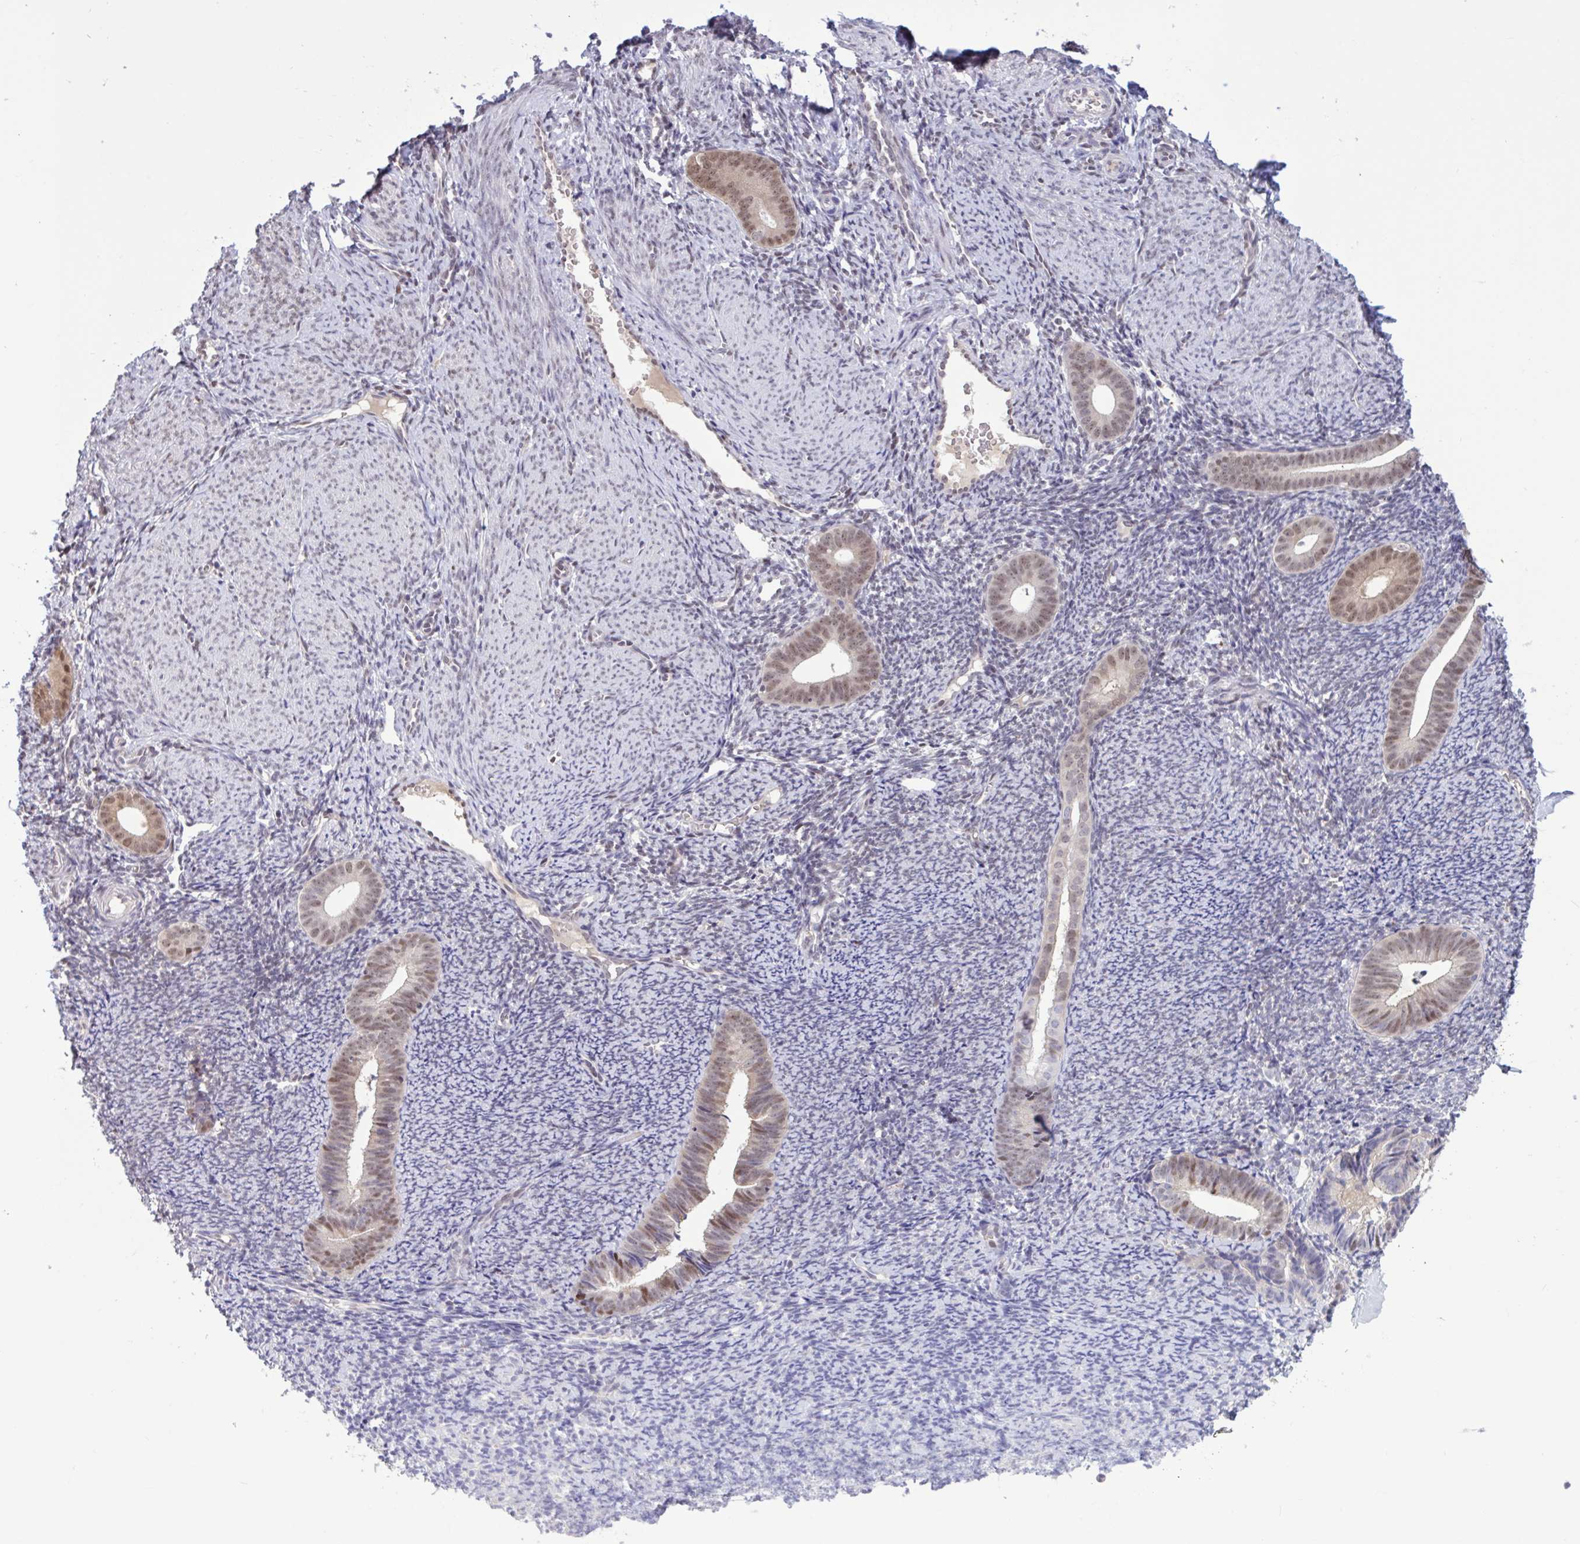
{"staining": {"intensity": "negative", "quantity": "none", "location": "none"}, "tissue": "endometrium", "cell_type": "Cells in endometrial stroma", "image_type": "normal", "snomed": [{"axis": "morphology", "description": "Normal tissue, NOS"}, {"axis": "topography", "description": "Endometrium"}], "caption": "There is no significant staining in cells in endometrial stroma of endometrium. The staining is performed using DAB brown chromogen with nuclei counter-stained in using hematoxylin.", "gene": "RBL1", "patient": {"sex": "female", "age": 39}}